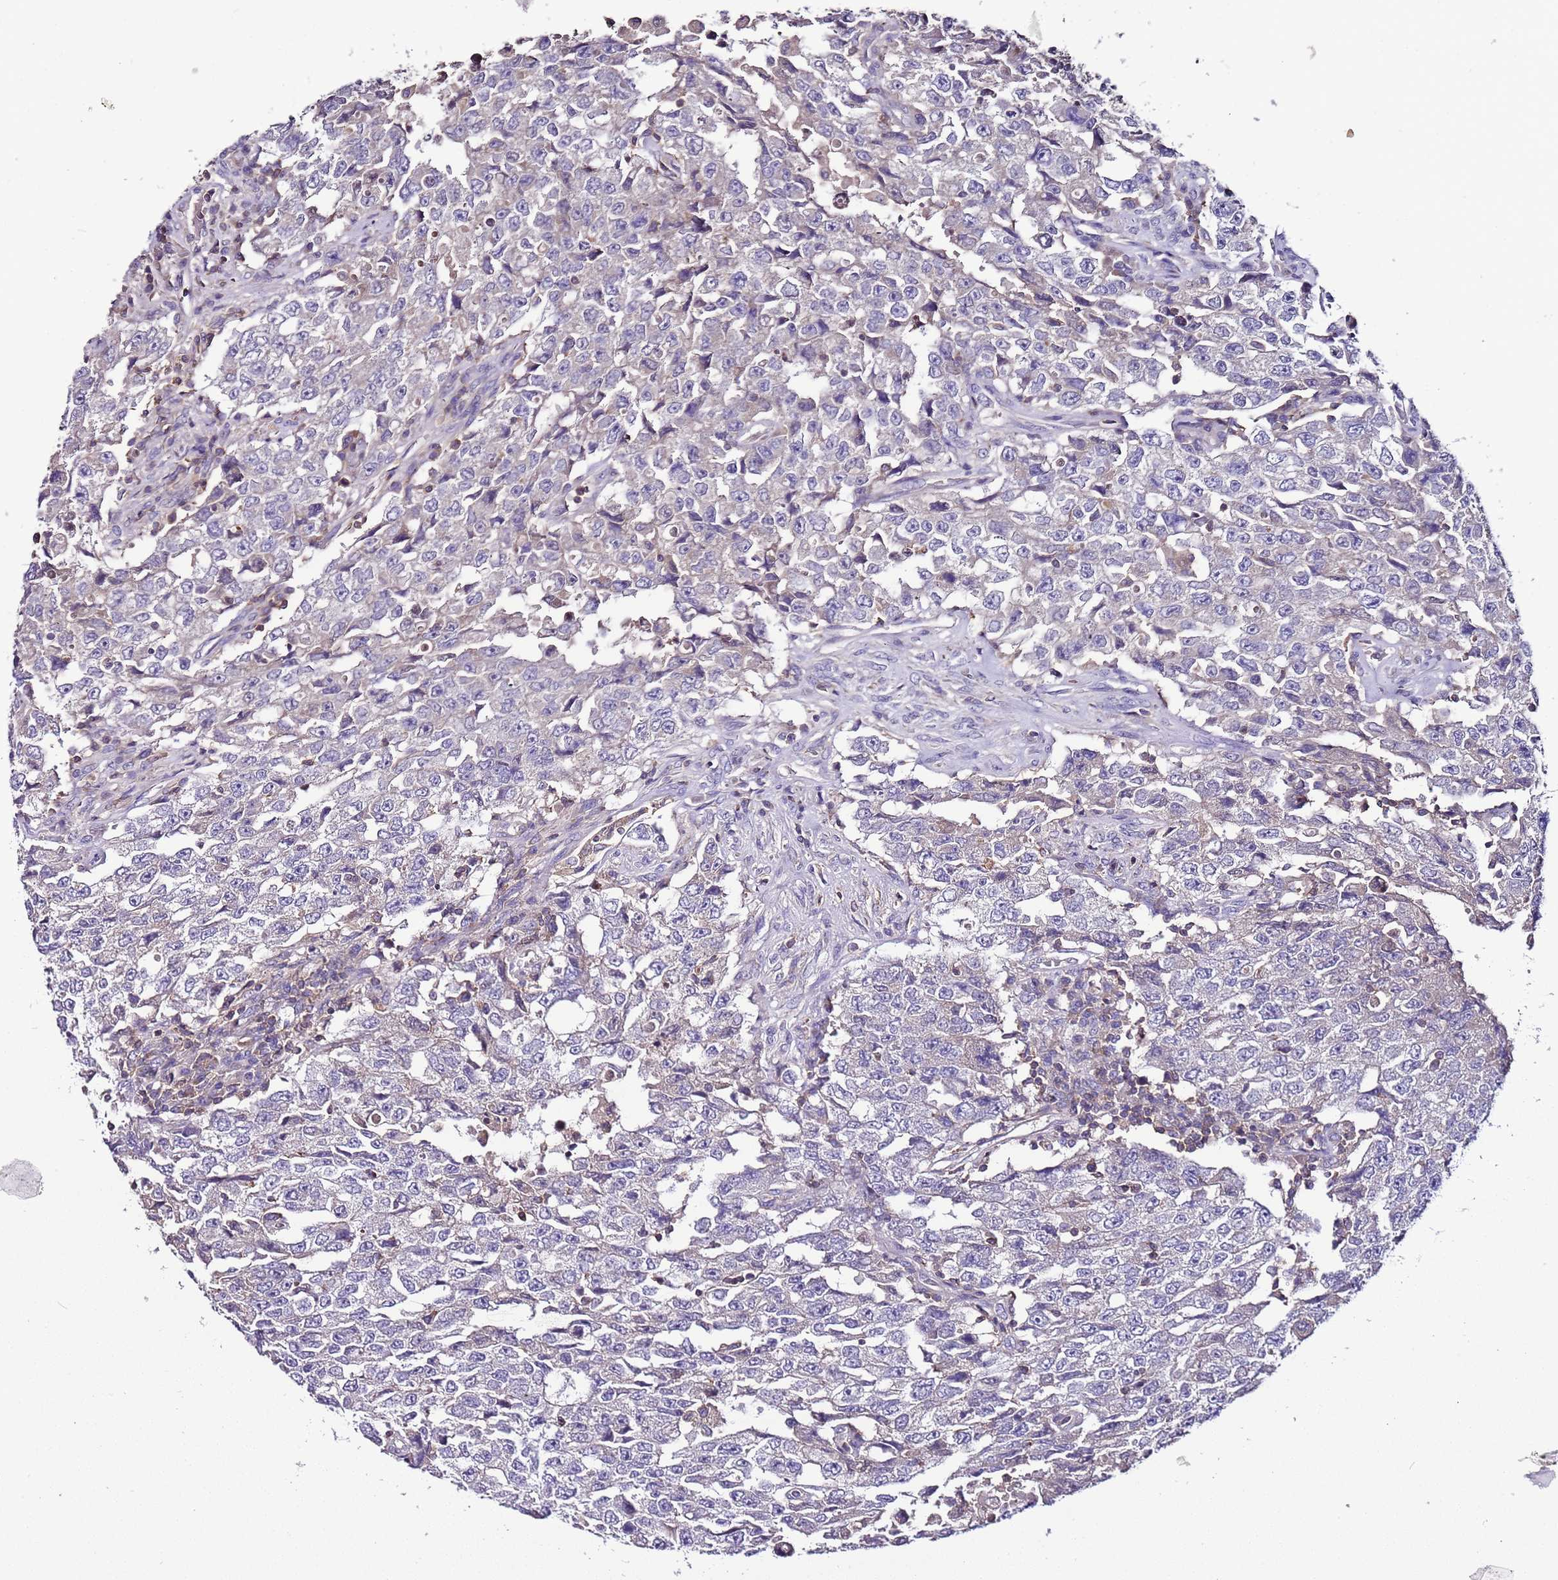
{"staining": {"intensity": "negative", "quantity": "none", "location": "none"}, "tissue": "testis cancer", "cell_type": "Tumor cells", "image_type": "cancer", "snomed": [{"axis": "morphology", "description": "Carcinoma, Embryonal, NOS"}, {"axis": "topography", "description": "Testis"}], "caption": "Tumor cells are negative for brown protein staining in testis cancer (embryonal carcinoma).", "gene": "IGIP", "patient": {"sex": "male", "age": 26}}